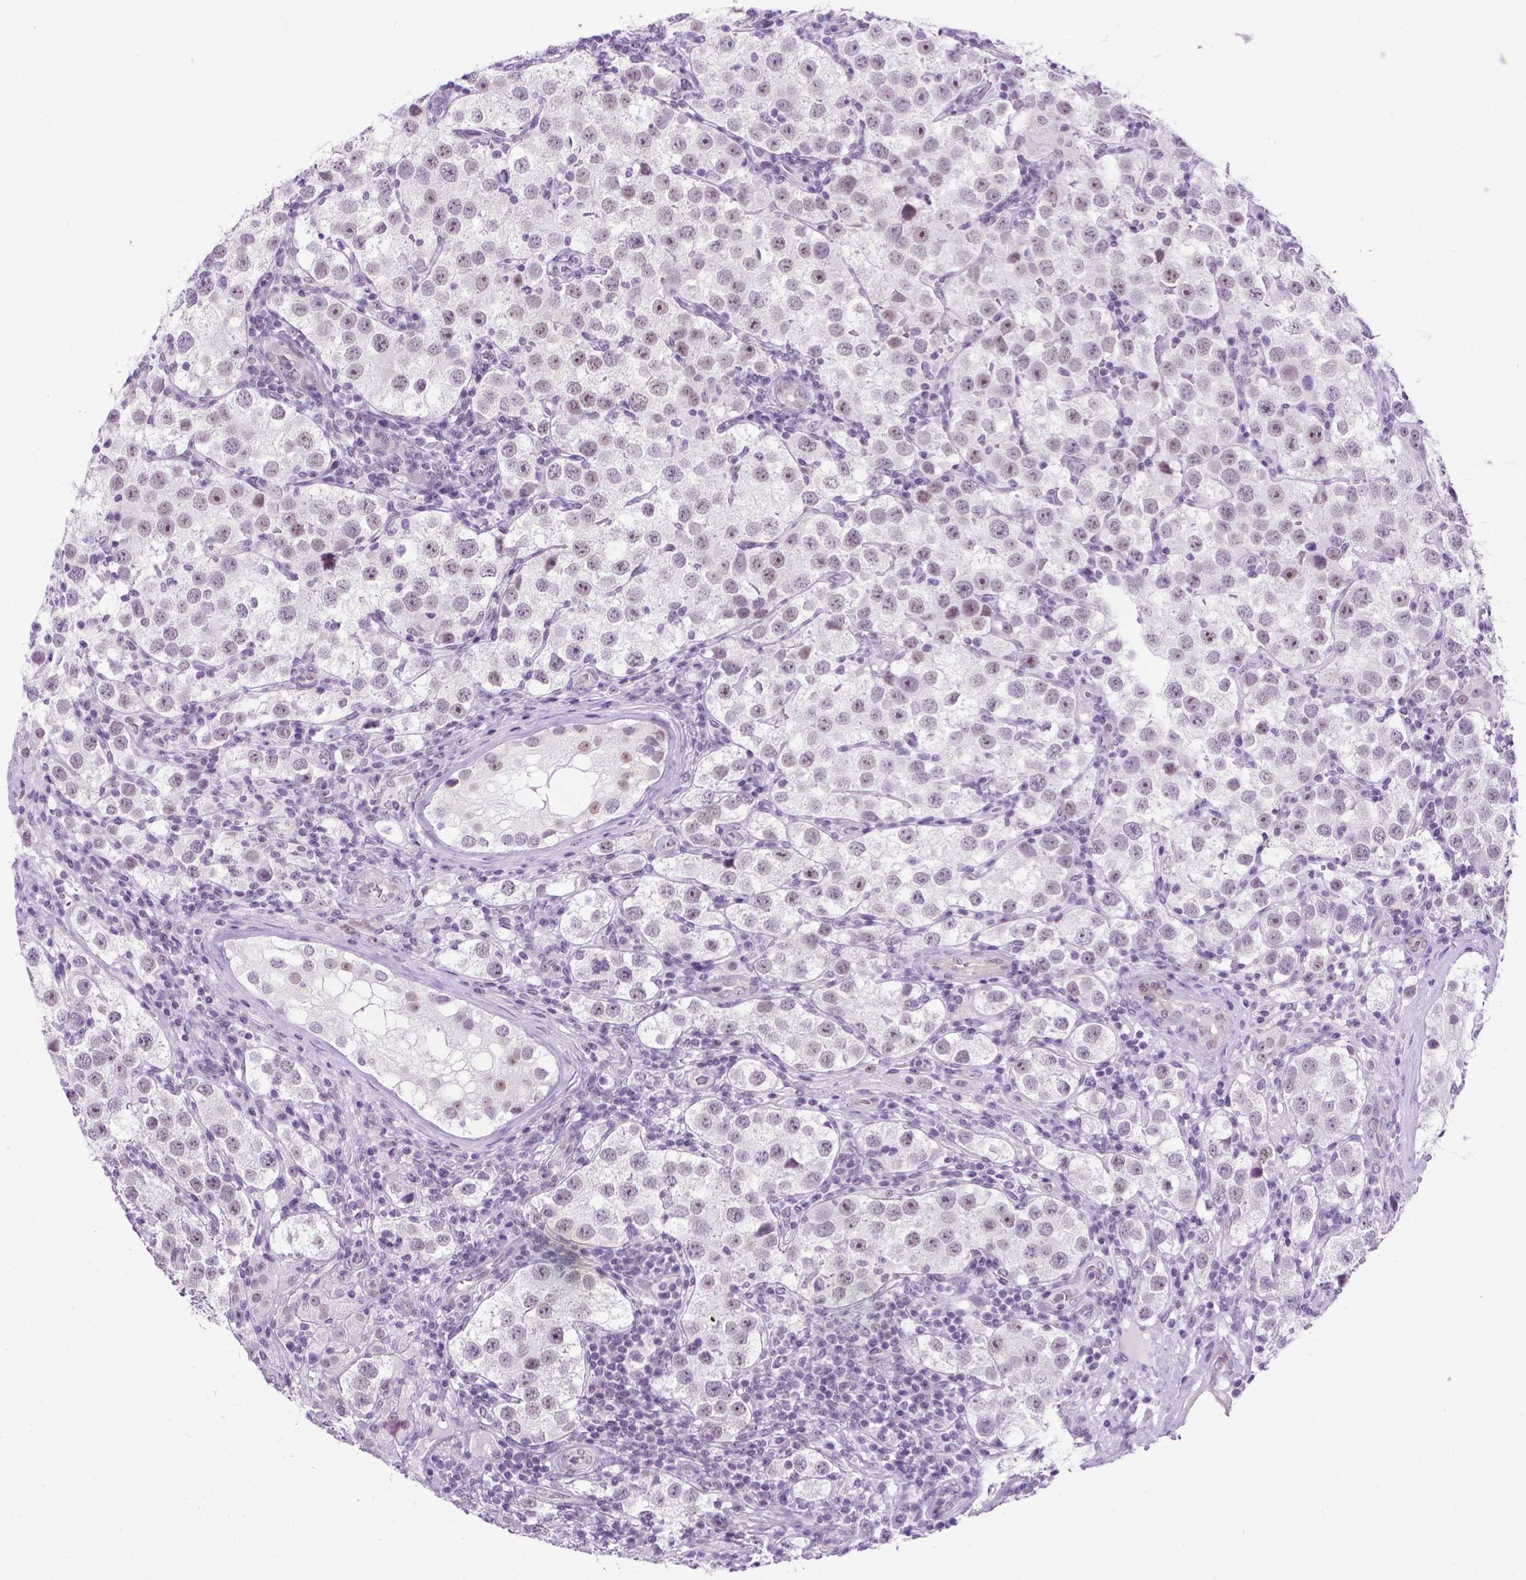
{"staining": {"intensity": "weak", "quantity": "<25%", "location": "nuclear"}, "tissue": "testis cancer", "cell_type": "Tumor cells", "image_type": "cancer", "snomed": [{"axis": "morphology", "description": "Seminoma, NOS"}, {"axis": "topography", "description": "Testis"}], "caption": "Tumor cells are negative for brown protein staining in seminoma (testis).", "gene": "TACSTD2", "patient": {"sex": "male", "age": 37}}